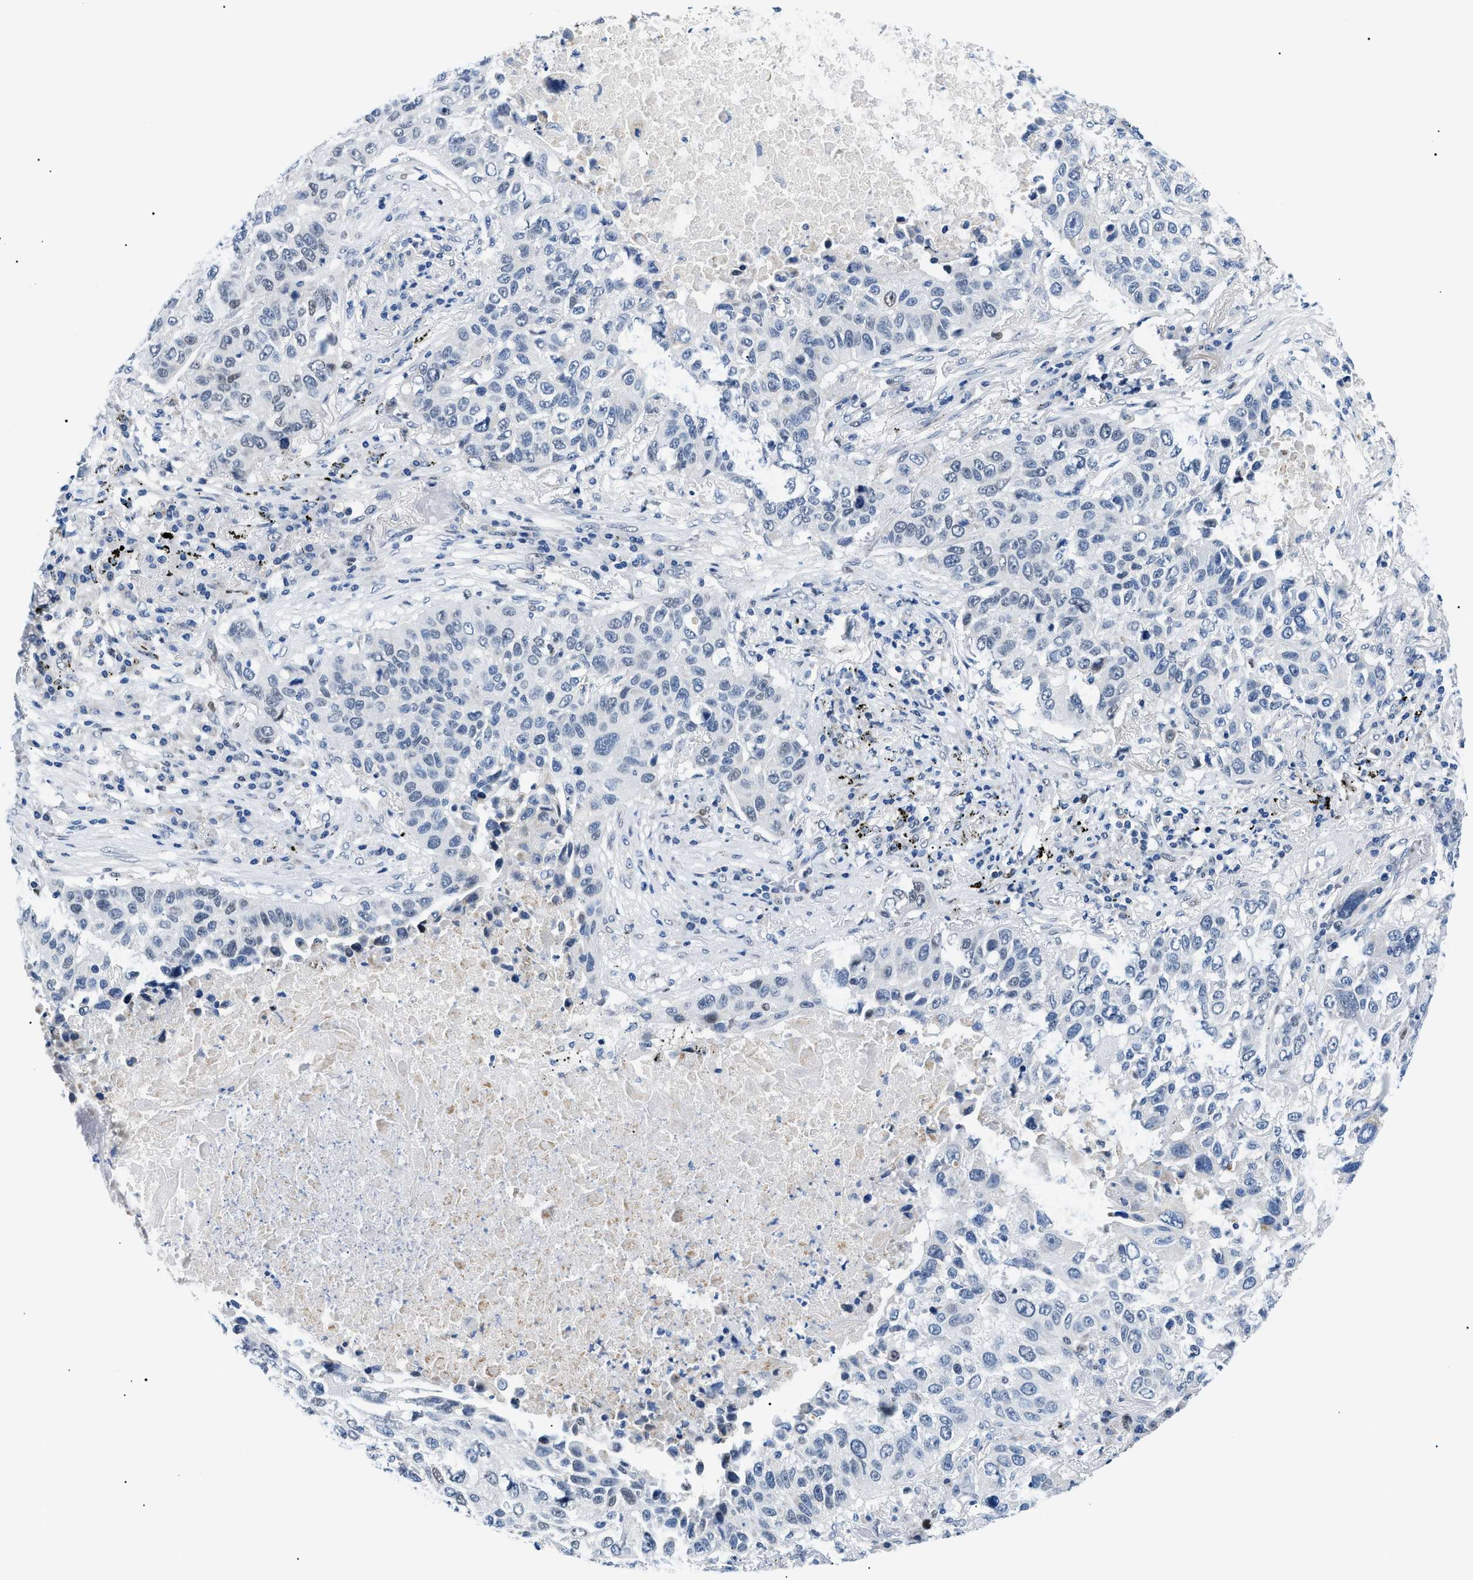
{"staining": {"intensity": "weak", "quantity": "<25%", "location": "nuclear"}, "tissue": "lung cancer", "cell_type": "Tumor cells", "image_type": "cancer", "snomed": [{"axis": "morphology", "description": "Squamous cell carcinoma, NOS"}, {"axis": "topography", "description": "Lung"}], "caption": "Immunohistochemical staining of human lung cancer reveals no significant expression in tumor cells.", "gene": "SMARCC1", "patient": {"sex": "male", "age": 57}}